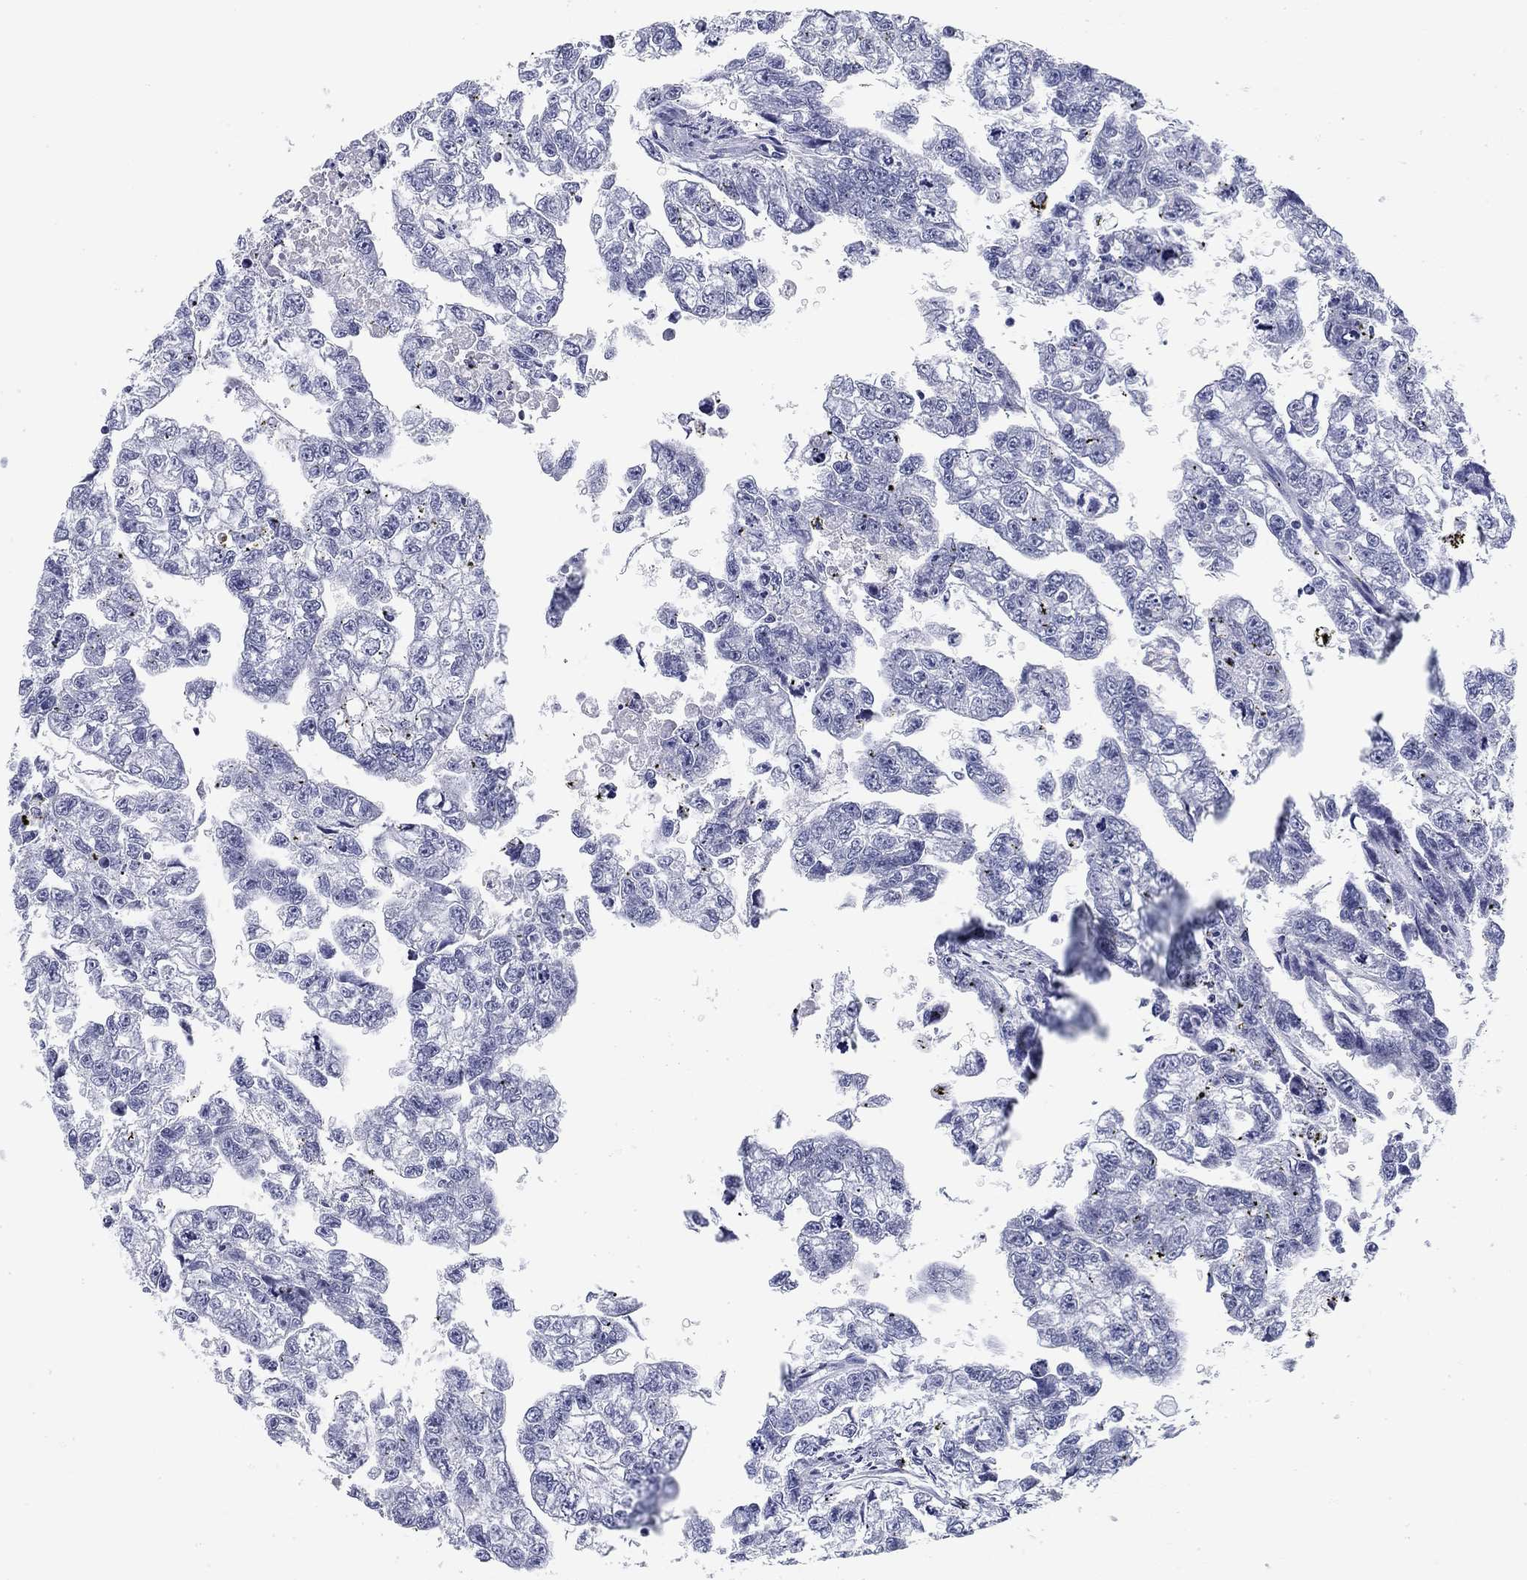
{"staining": {"intensity": "negative", "quantity": "none", "location": "none"}, "tissue": "testis cancer", "cell_type": "Tumor cells", "image_type": "cancer", "snomed": [{"axis": "morphology", "description": "Carcinoma, Embryonal, NOS"}, {"axis": "morphology", "description": "Teratoma, malignant, NOS"}, {"axis": "topography", "description": "Testis"}], "caption": "A photomicrograph of testis cancer (teratoma (malignant)) stained for a protein demonstrates no brown staining in tumor cells.", "gene": "CD79B", "patient": {"sex": "male", "age": 44}}